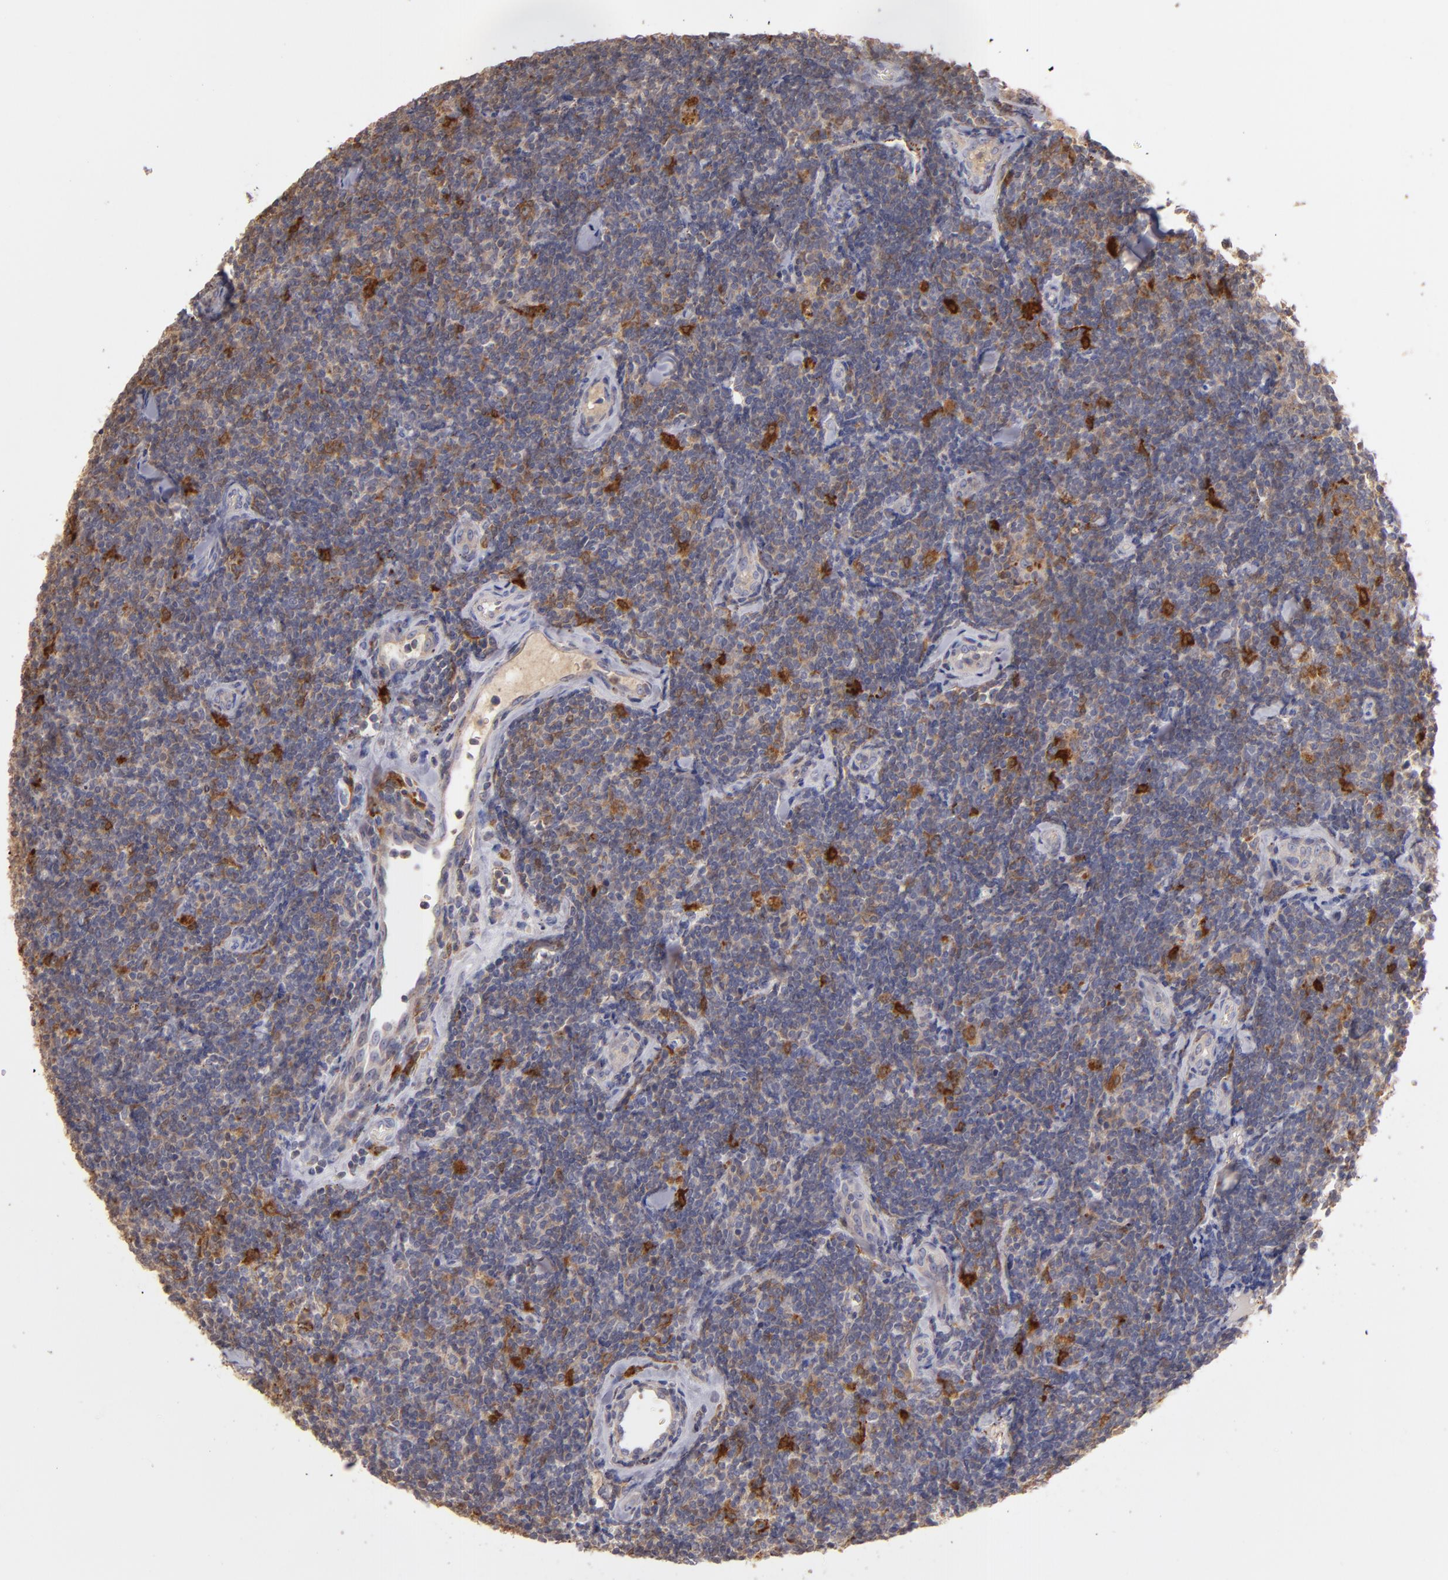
{"staining": {"intensity": "strong", "quantity": "<25%", "location": "cytoplasmic/membranous"}, "tissue": "lymphoma", "cell_type": "Tumor cells", "image_type": "cancer", "snomed": [{"axis": "morphology", "description": "Malignant lymphoma, non-Hodgkin's type, Low grade"}, {"axis": "topography", "description": "Lymph node"}], "caption": "High-magnification brightfield microscopy of low-grade malignant lymphoma, non-Hodgkin's type stained with DAB (brown) and counterstained with hematoxylin (blue). tumor cells exhibit strong cytoplasmic/membranous staining is present in about<25% of cells. The staining was performed using DAB, with brown indicating positive protein expression. Nuclei are stained blue with hematoxylin.", "gene": "TRAF1", "patient": {"sex": "female", "age": 56}}